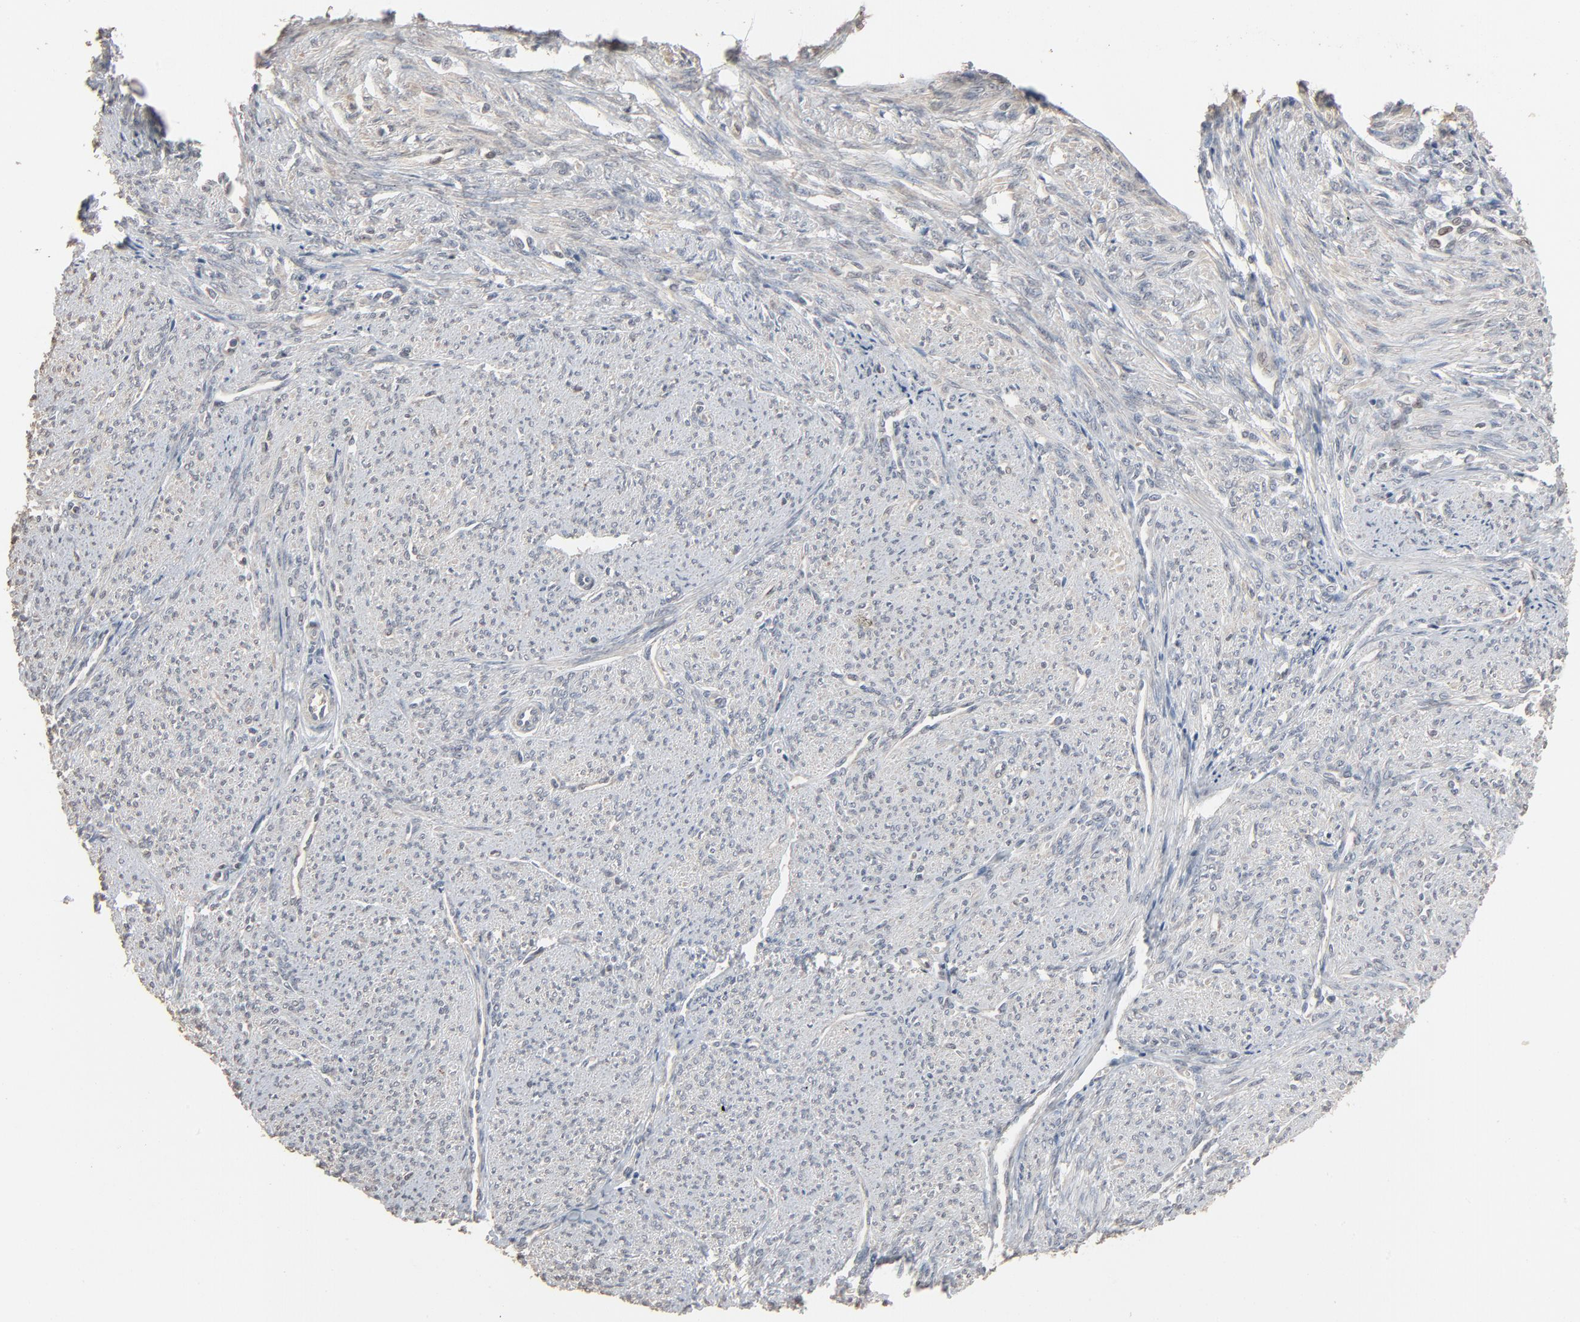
{"staining": {"intensity": "weak", "quantity": ">75%", "location": "cytoplasmic/membranous"}, "tissue": "smooth muscle", "cell_type": "Smooth muscle cells", "image_type": "normal", "snomed": [{"axis": "morphology", "description": "Normal tissue, NOS"}, {"axis": "topography", "description": "Smooth muscle"}], "caption": "Immunohistochemistry (DAB) staining of normal human smooth muscle demonstrates weak cytoplasmic/membranous protein expression in approximately >75% of smooth muscle cells.", "gene": "CCT5", "patient": {"sex": "female", "age": 65}}